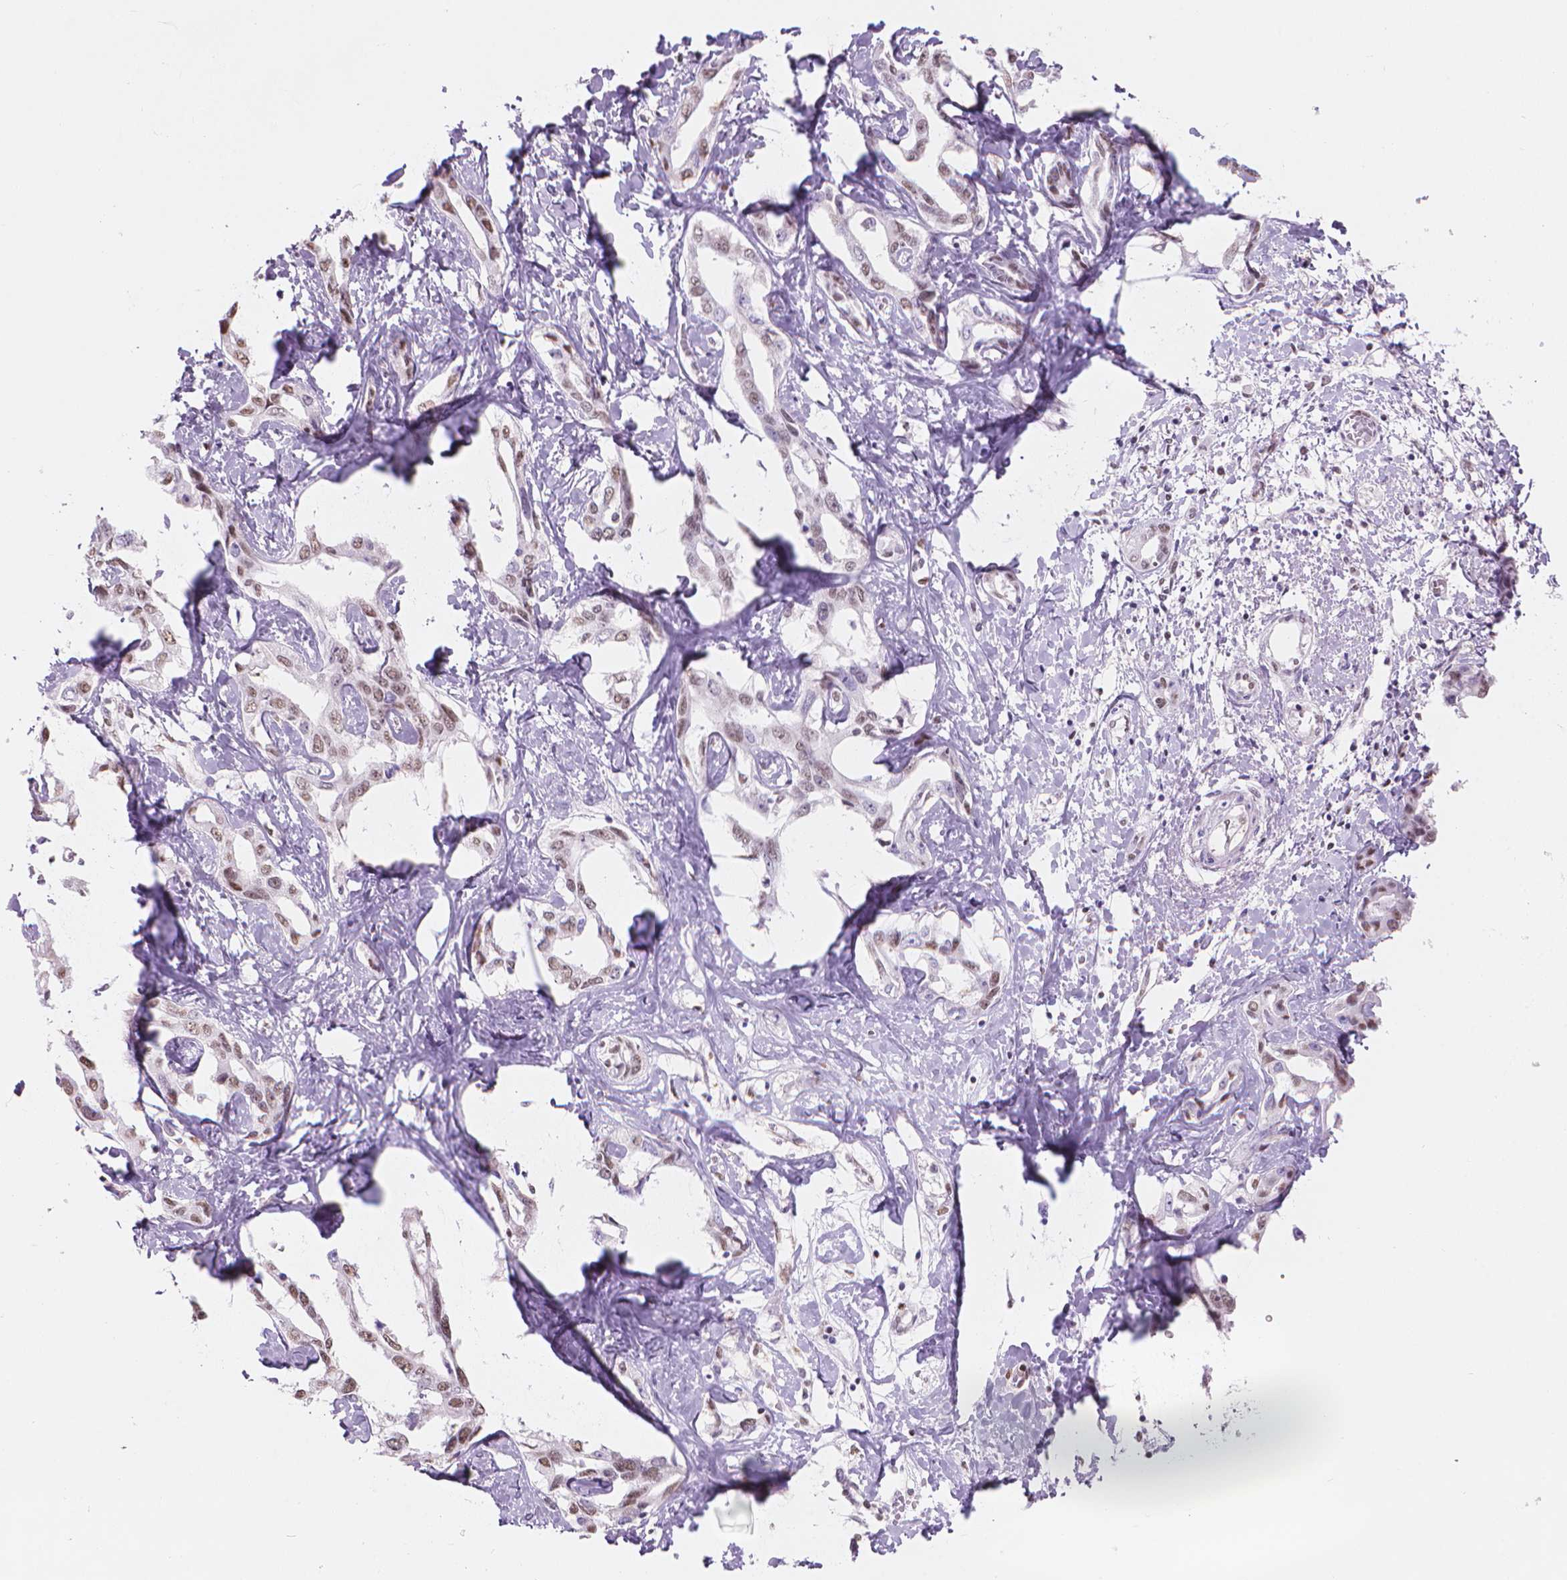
{"staining": {"intensity": "moderate", "quantity": "25%-75%", "location": "nuclear"}, "tissue": "liver cancer", "cell_type": "Tumor cells", "image_type": "cancer", "snomed": [{"axis": "morphology", "description": "Cholangiocarcinoma"}, {"axis": "topography", "description": "Liver"}], "caption": "Immunohistochemistry (IHC) histopathology image of neoplastic tissue: human liver cancer stained using immunohistochemistry (IHC) shows medium levels of moderate protein expression localized specifically in the nuclear of tumor cells, appearing as a nuclear brown color.", "gene": "PIAS2", "patient": {"sex": "male", "age": 59}}